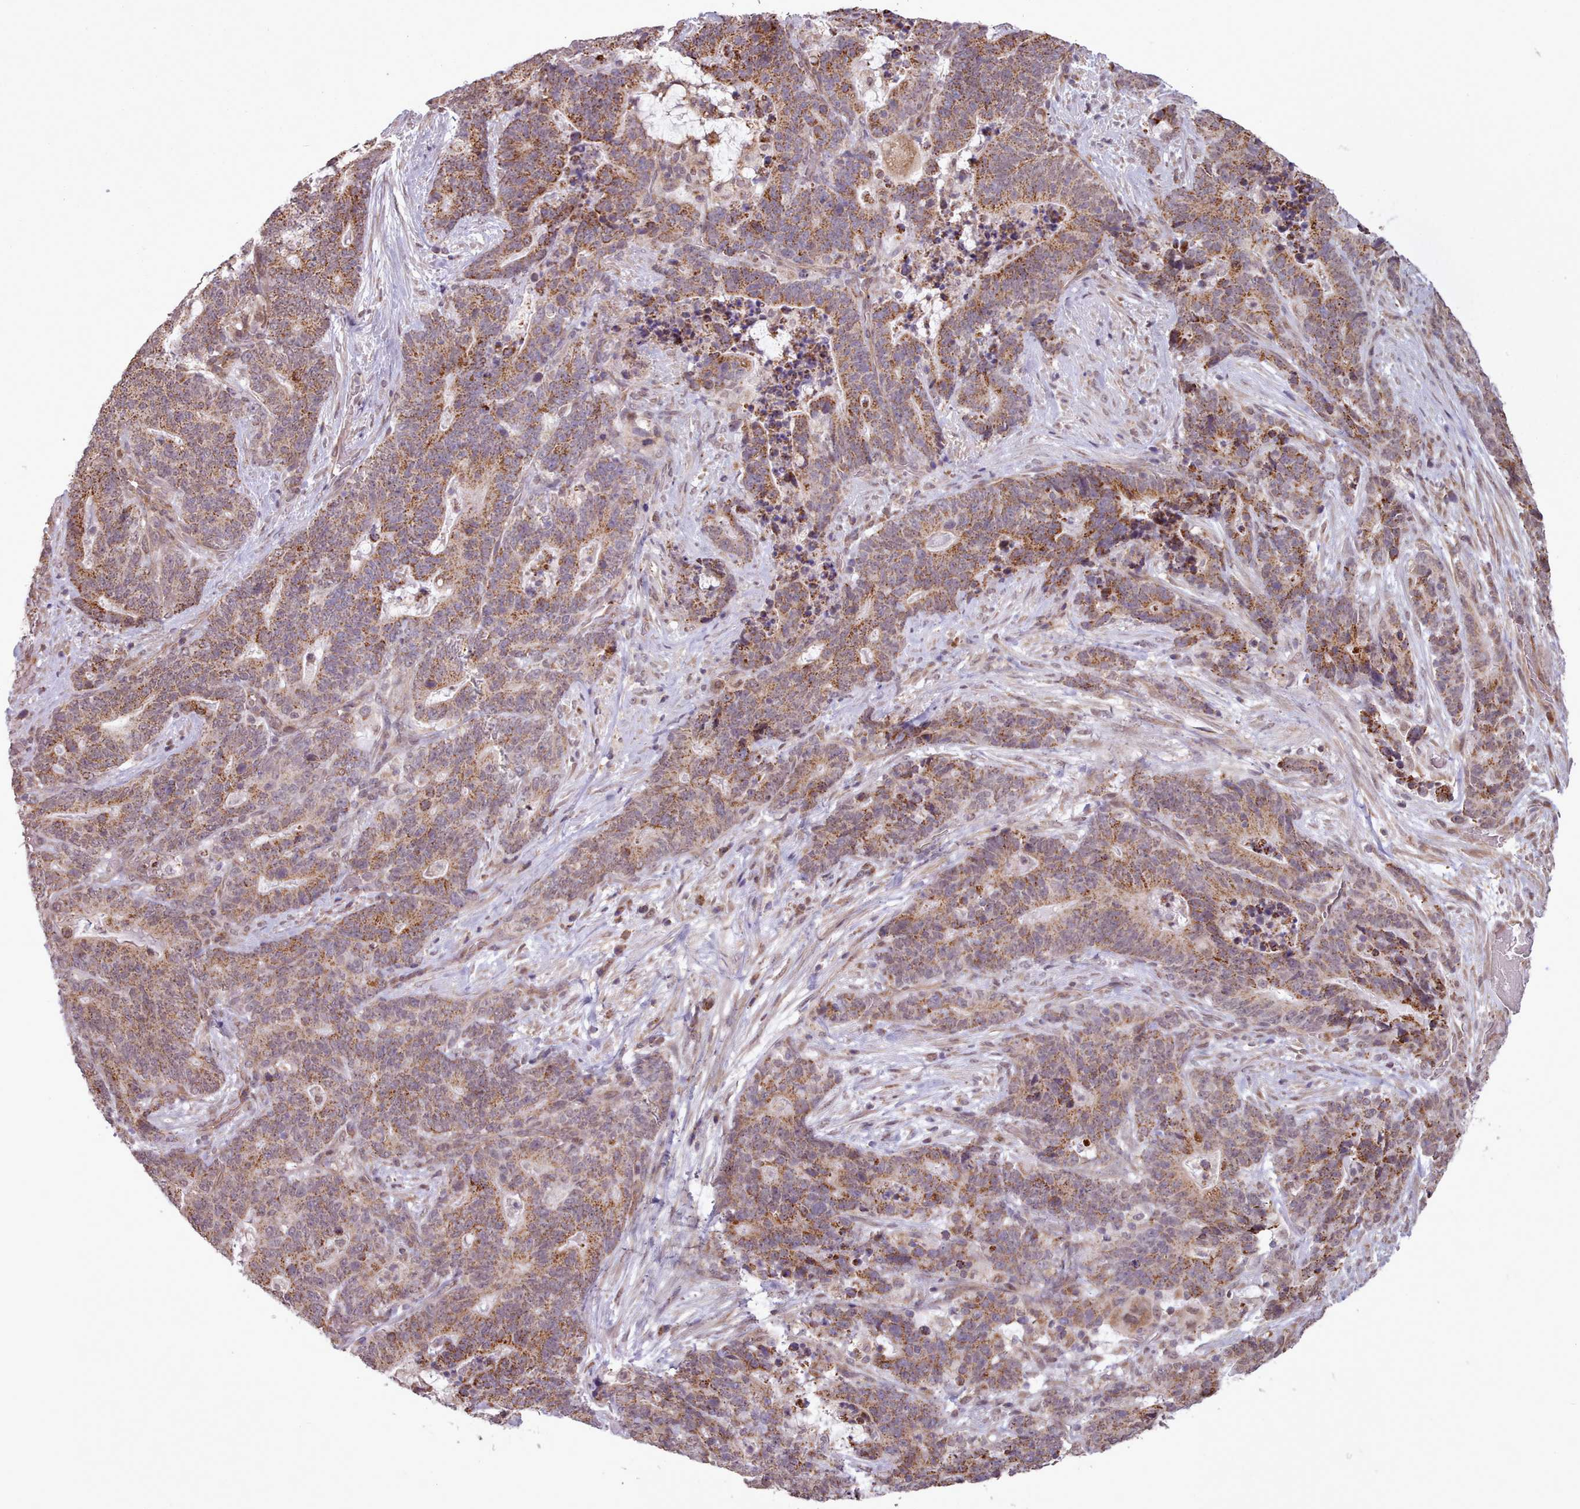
{"staining": {"intensity": "moderate", "quantity": ">75%", "location": "cytoplasmic/membranous"}, "tissue": "stomach cancer", "cell_type": "Tumor cells", "image_type": "cancer", "snomed": [{"axis": "morphology", "description": "Normal tissue, NOS"}, {"axis": "morphology", "description": "Adenocarcinoma, NOS"}, {"axis": "topography", "description": "Stomach"}], "caption": "Protein analysis of adenocarcinoma (stomach) tissue demonstrates moderate cytoplasmic/membranous staining in approximately >75% of tumor cells. The staining is performed using DAB brown chromogen to label protein expression. The nuclei are counter-stained blue using hematoxylin.", "gene": "ZMYM4", "patient": {"sex": "female", "age": 64}}